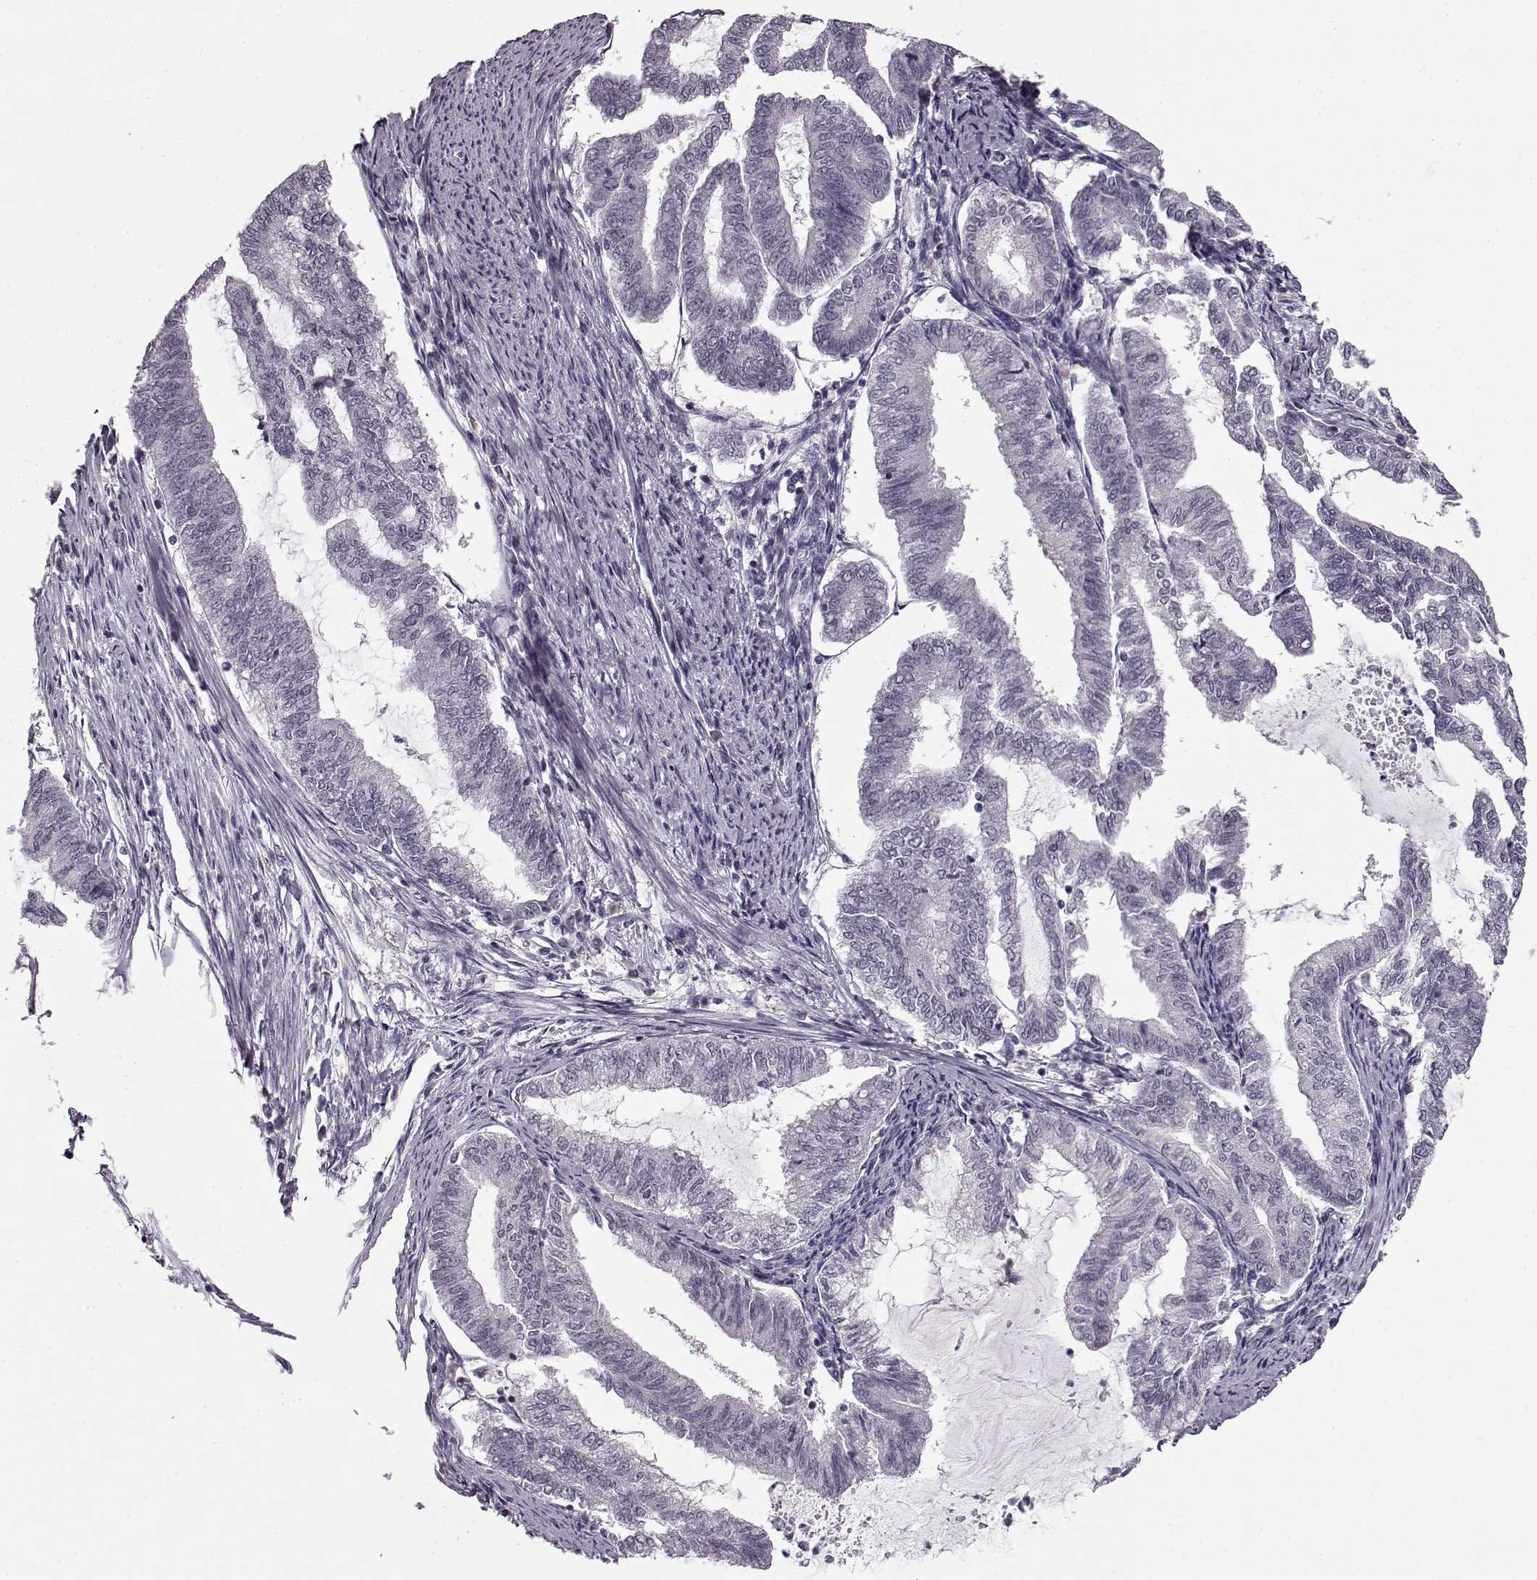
{"staining": {"intensity": "negative", "quantity": "none", "location": "none"}, "tissue": "endometrial cancer", "cell_type": "Tumor cells", "image_type": "cancer", "snomed": [{"axis": "morphology", "description": "Adenocarcinoma, NOS"}, {"axis": "topography", "description": "Endometrium"}], "caption": "Tumor cells show no significant expression in endometrial adenocarcinoma.", "gene": "RP1L1", "patient": {"sex": "female", "age": 79}}